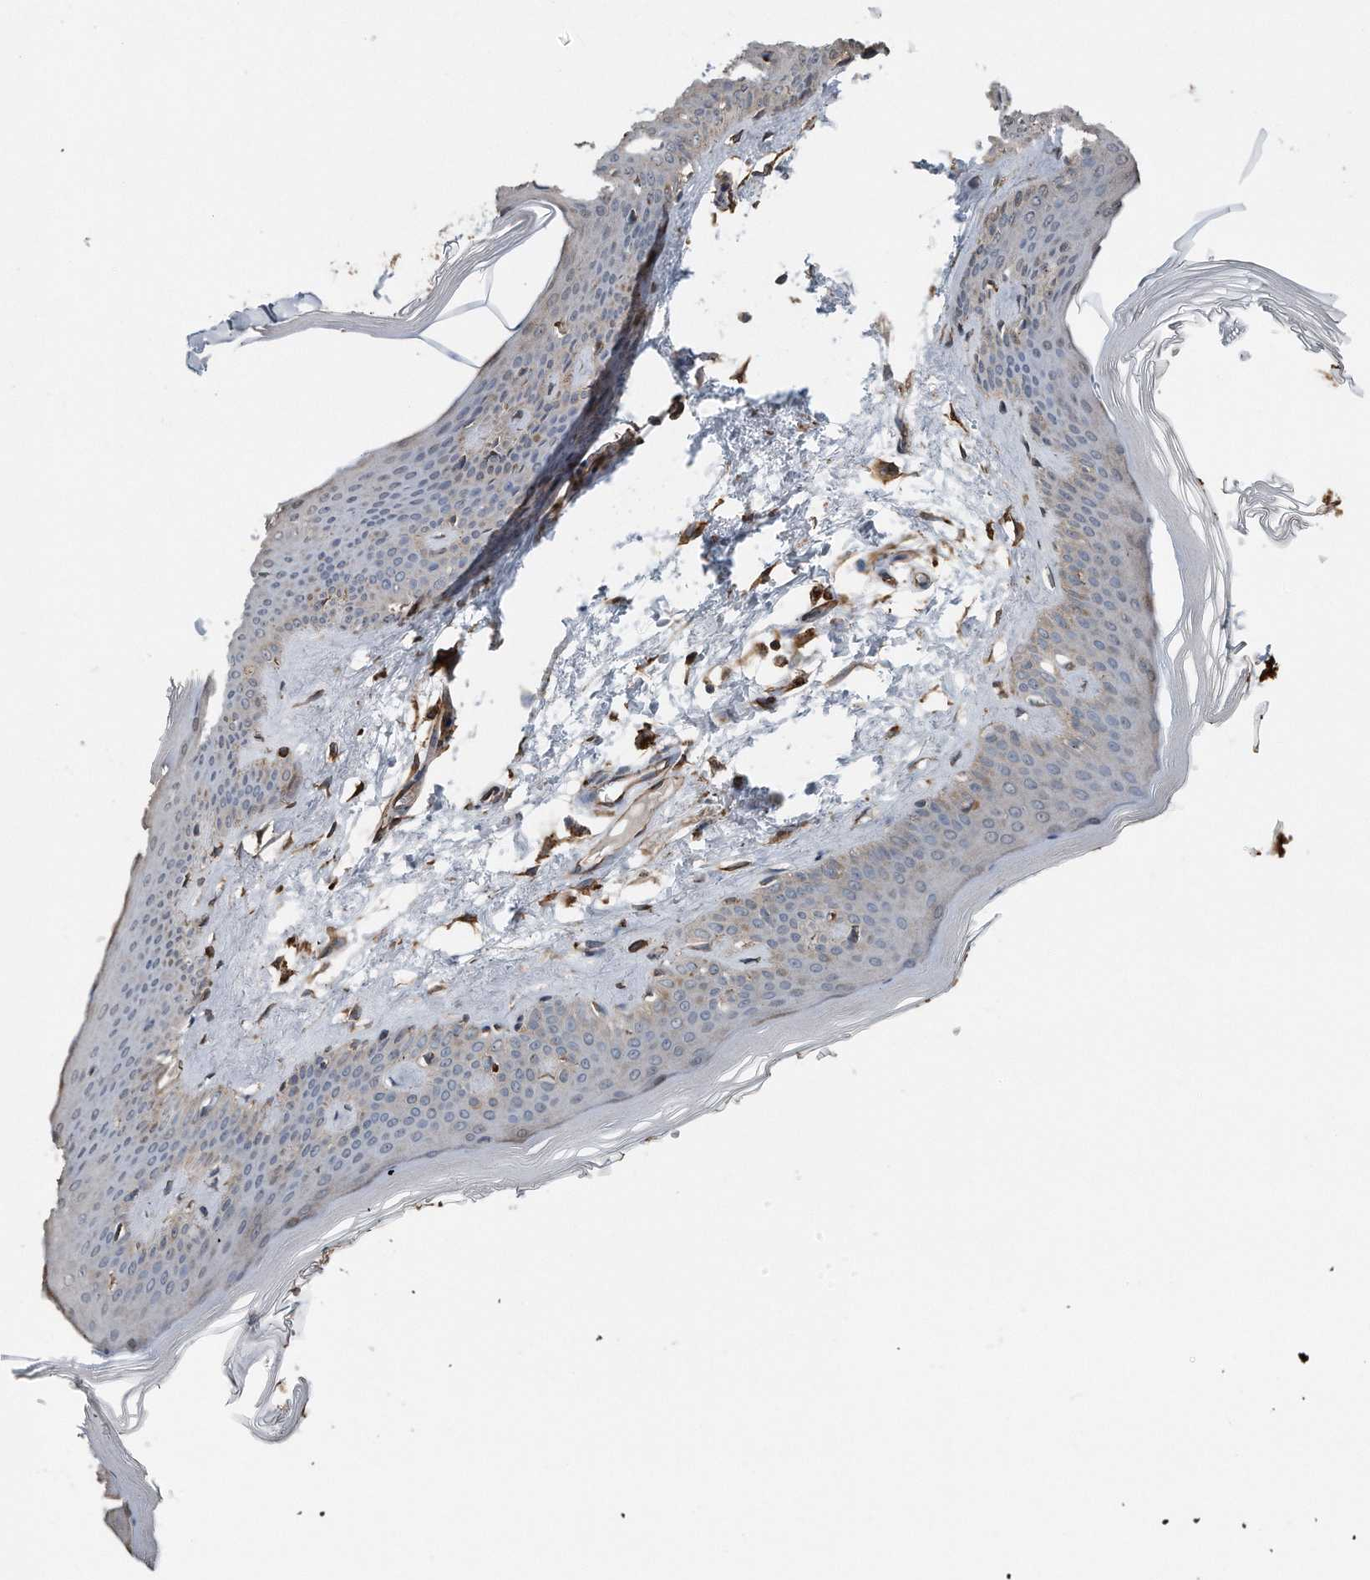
{"staining": {"intensity": "strong", "quantity": "25%-75%", "location": "cytoplasmic/membranous"}, "tissue": "skin", "cell_type": "Fibroblasts", "image_type": "normal", "snomed": [{"axis": "morphology", "description": "Normal tissue, NOS"}, {"axis": "topography", "description": "Skin"}], "caption": "Immunohistochemistry of normal human skin shows high levels of strong cytoplasmic/membranous staining in approximately 25%-75% of fibroblasts. (brown staining indicates protein expression, while blue staining denotes nuclei).", "gene": "ZNF772", "patient": {"sex": "female", "age": 27}}